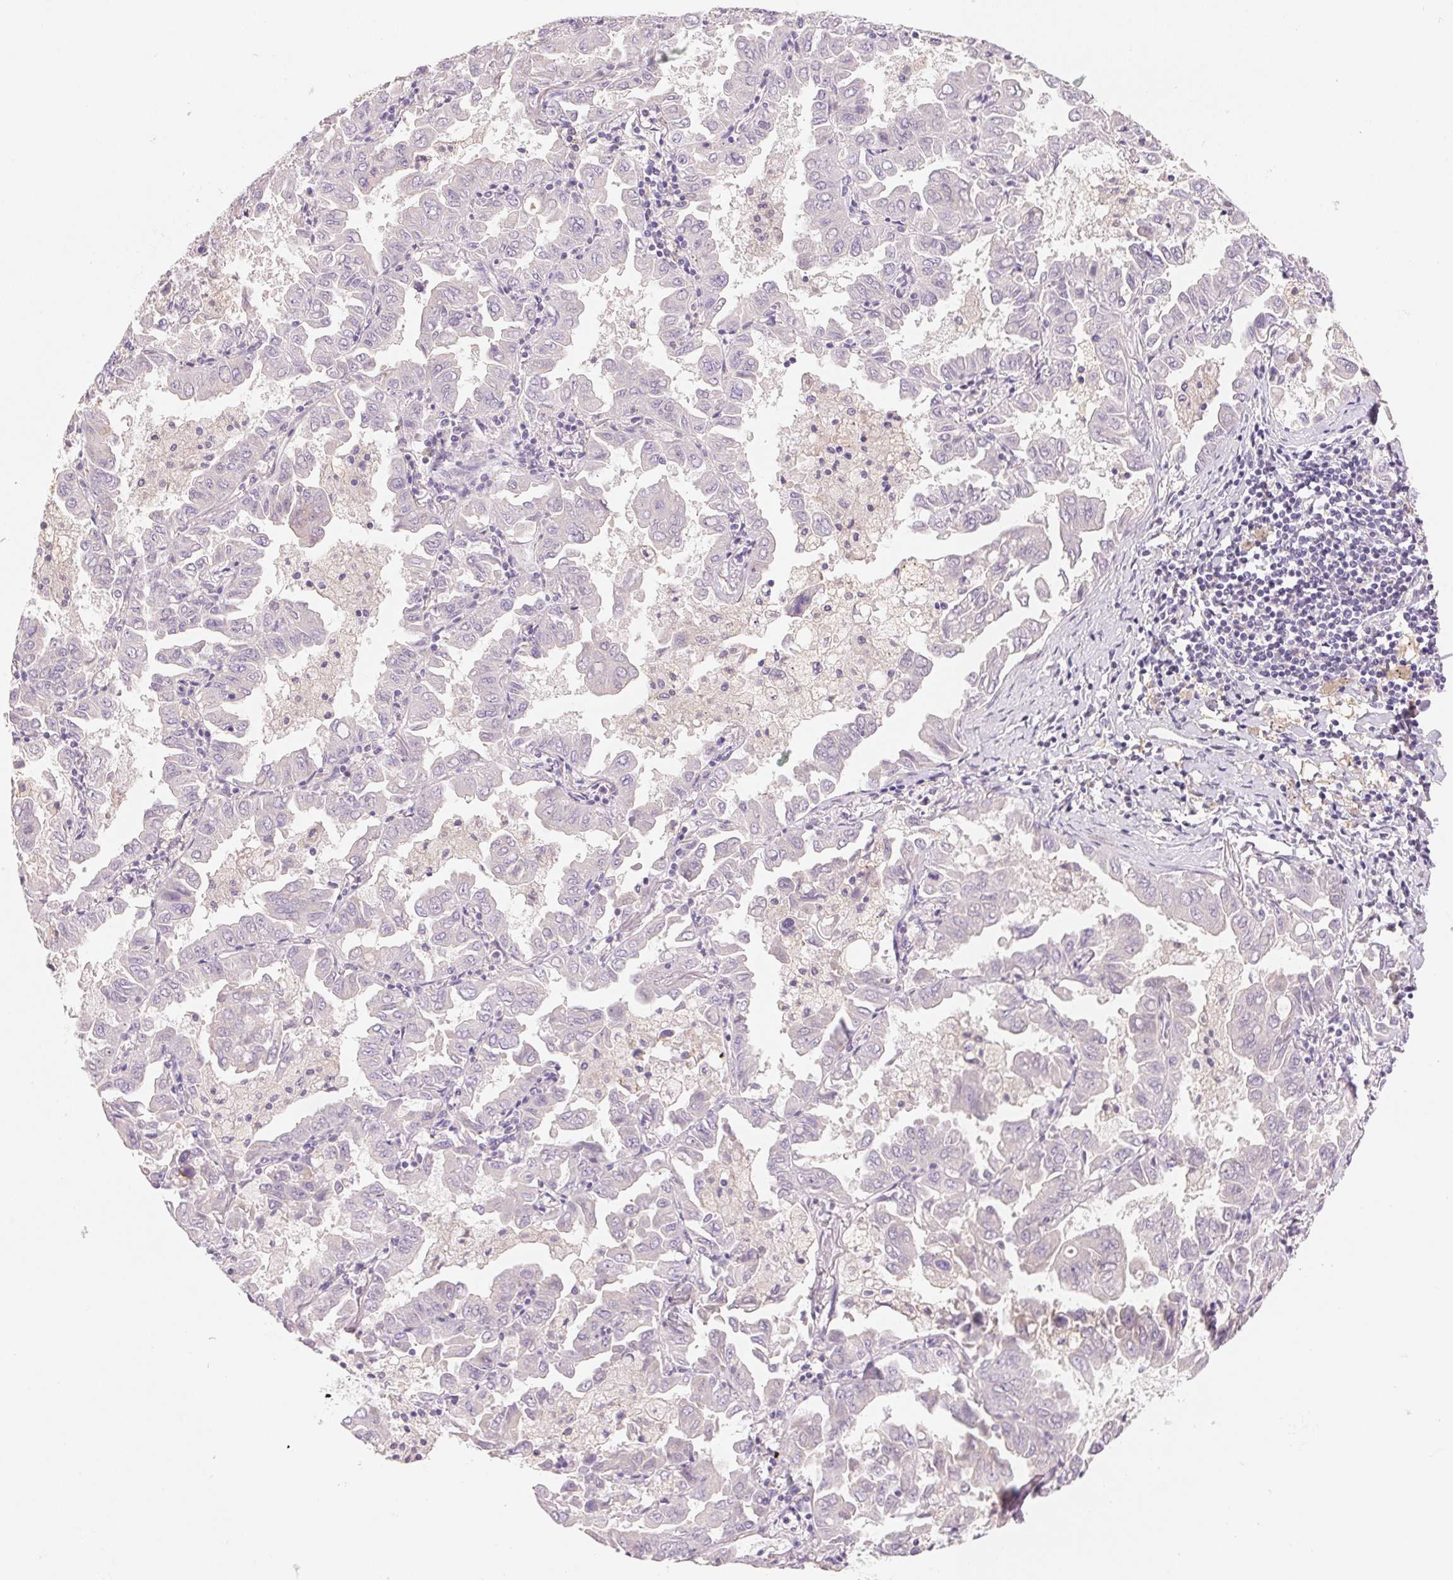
{"staining": {"intensity": "negative", "quantity": "none", "location": "none"}, "tissue": "lung cancer", "cell_type": "Tumor cells", "image_type": "cancer", "snomed": [{"axis": "morphology", "description": "Adenocarcinoma, NOS"}, {"axis": "topography", "description": "Lung"}], "caption": "Immunohistochemistry of lung cancer shows no expression in tumor cells.", "gene": "MCOLN3", "patient": {"sex": "male", "age": 64}}